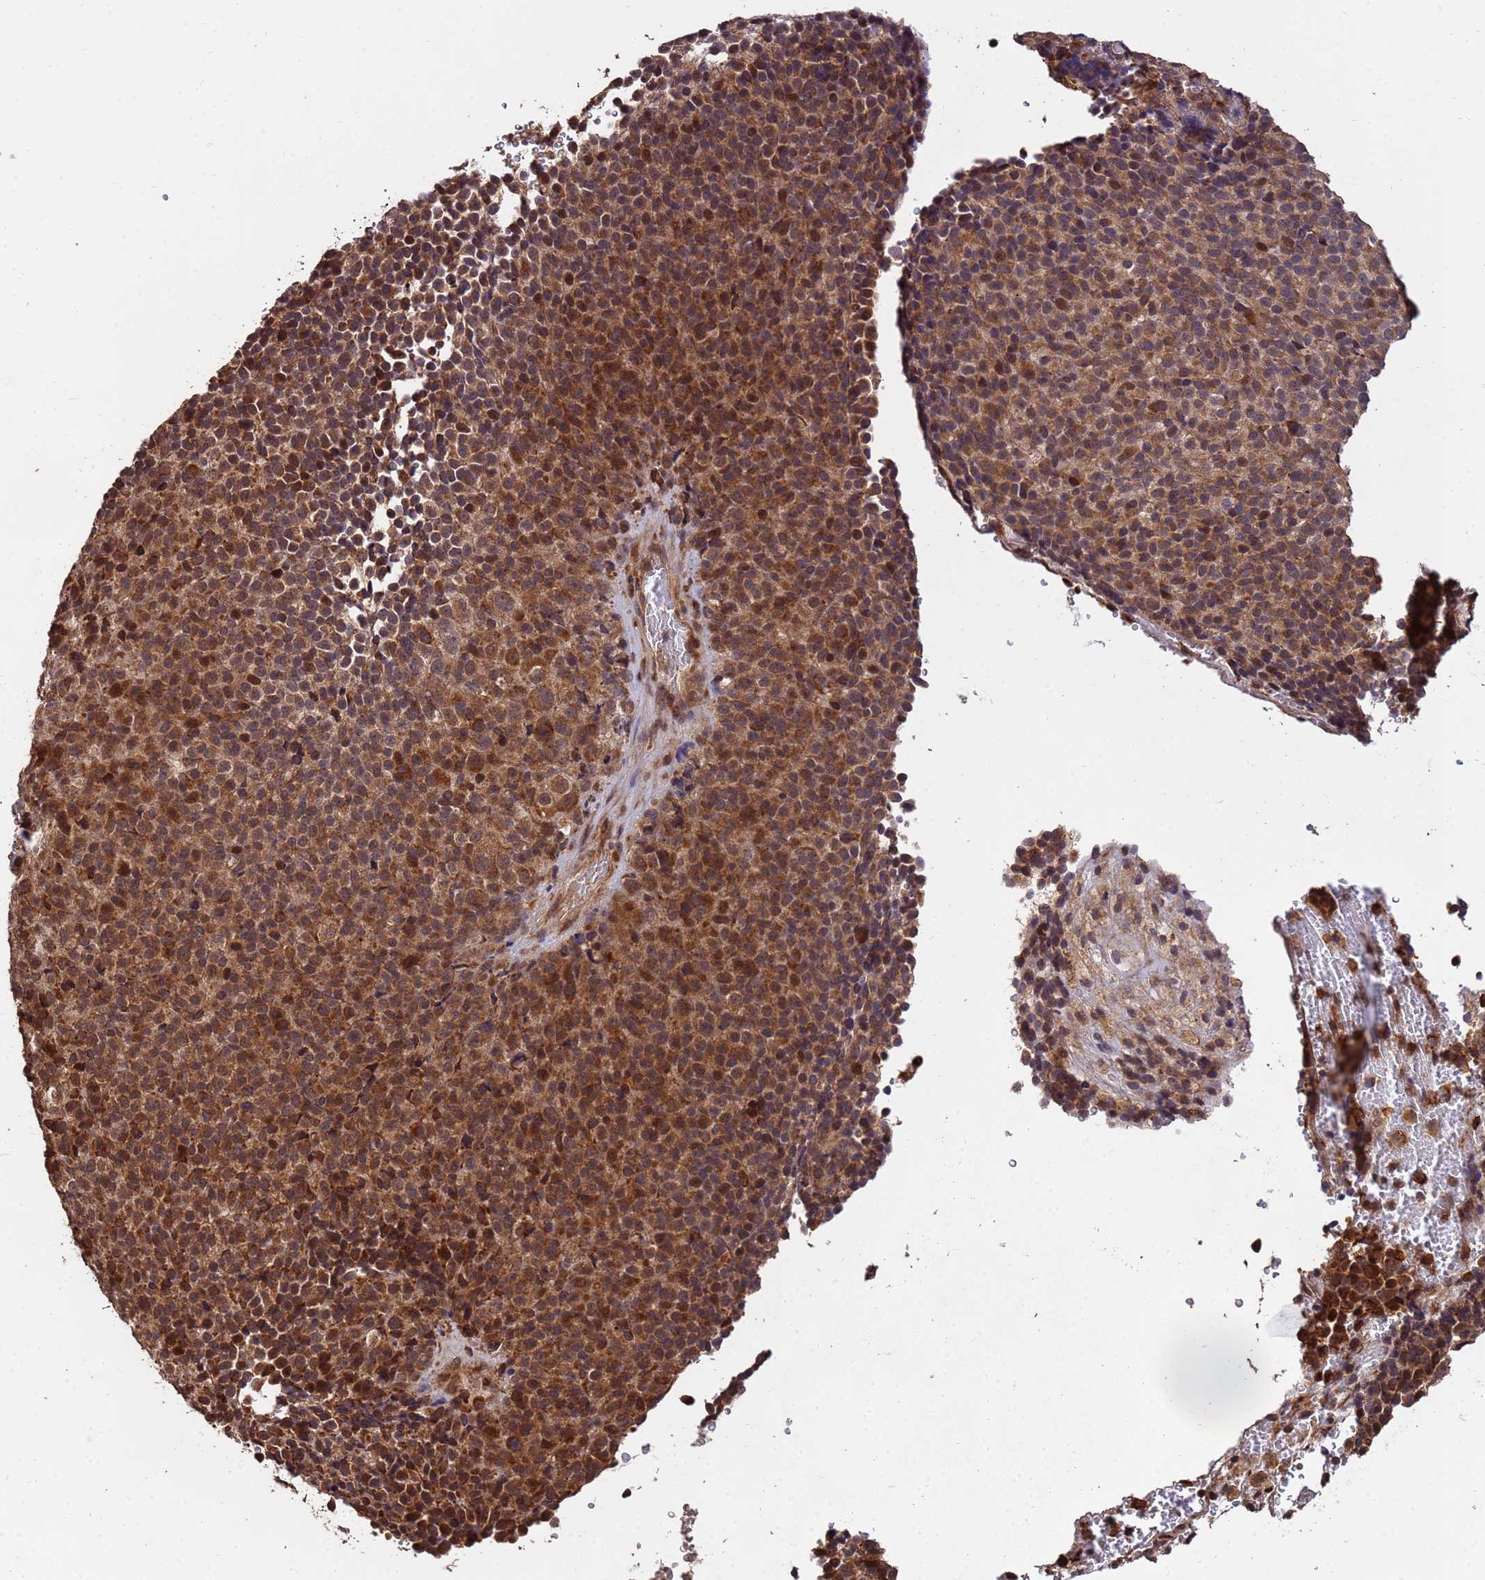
{"staining": {"intensity": "moderate", "quantity": ">75%", "location": "cytoplasmic/membranous,nuclear"}, "tissue": "melanoma", "cell_type": "Tumor cells", "image_type": "cancer", "snomed": [{"axis": "morphology", "description": "Malignant melanoma, Metastatic site"}, {"axis": "topography", "description": "Brain"}], "caption": "The image demonstrates a brown stain indicating the presence of a protein in the cytoplasmic/membranous and nuclear of tumor cells in malignant melanoma (metastatic site). Using DAB (brown) and hematoxylin (blue) stains, captured at high magnification using brightfield microscopy.", "gene": "ZNF619", "patient": {"sex": "female", "age": 56}}